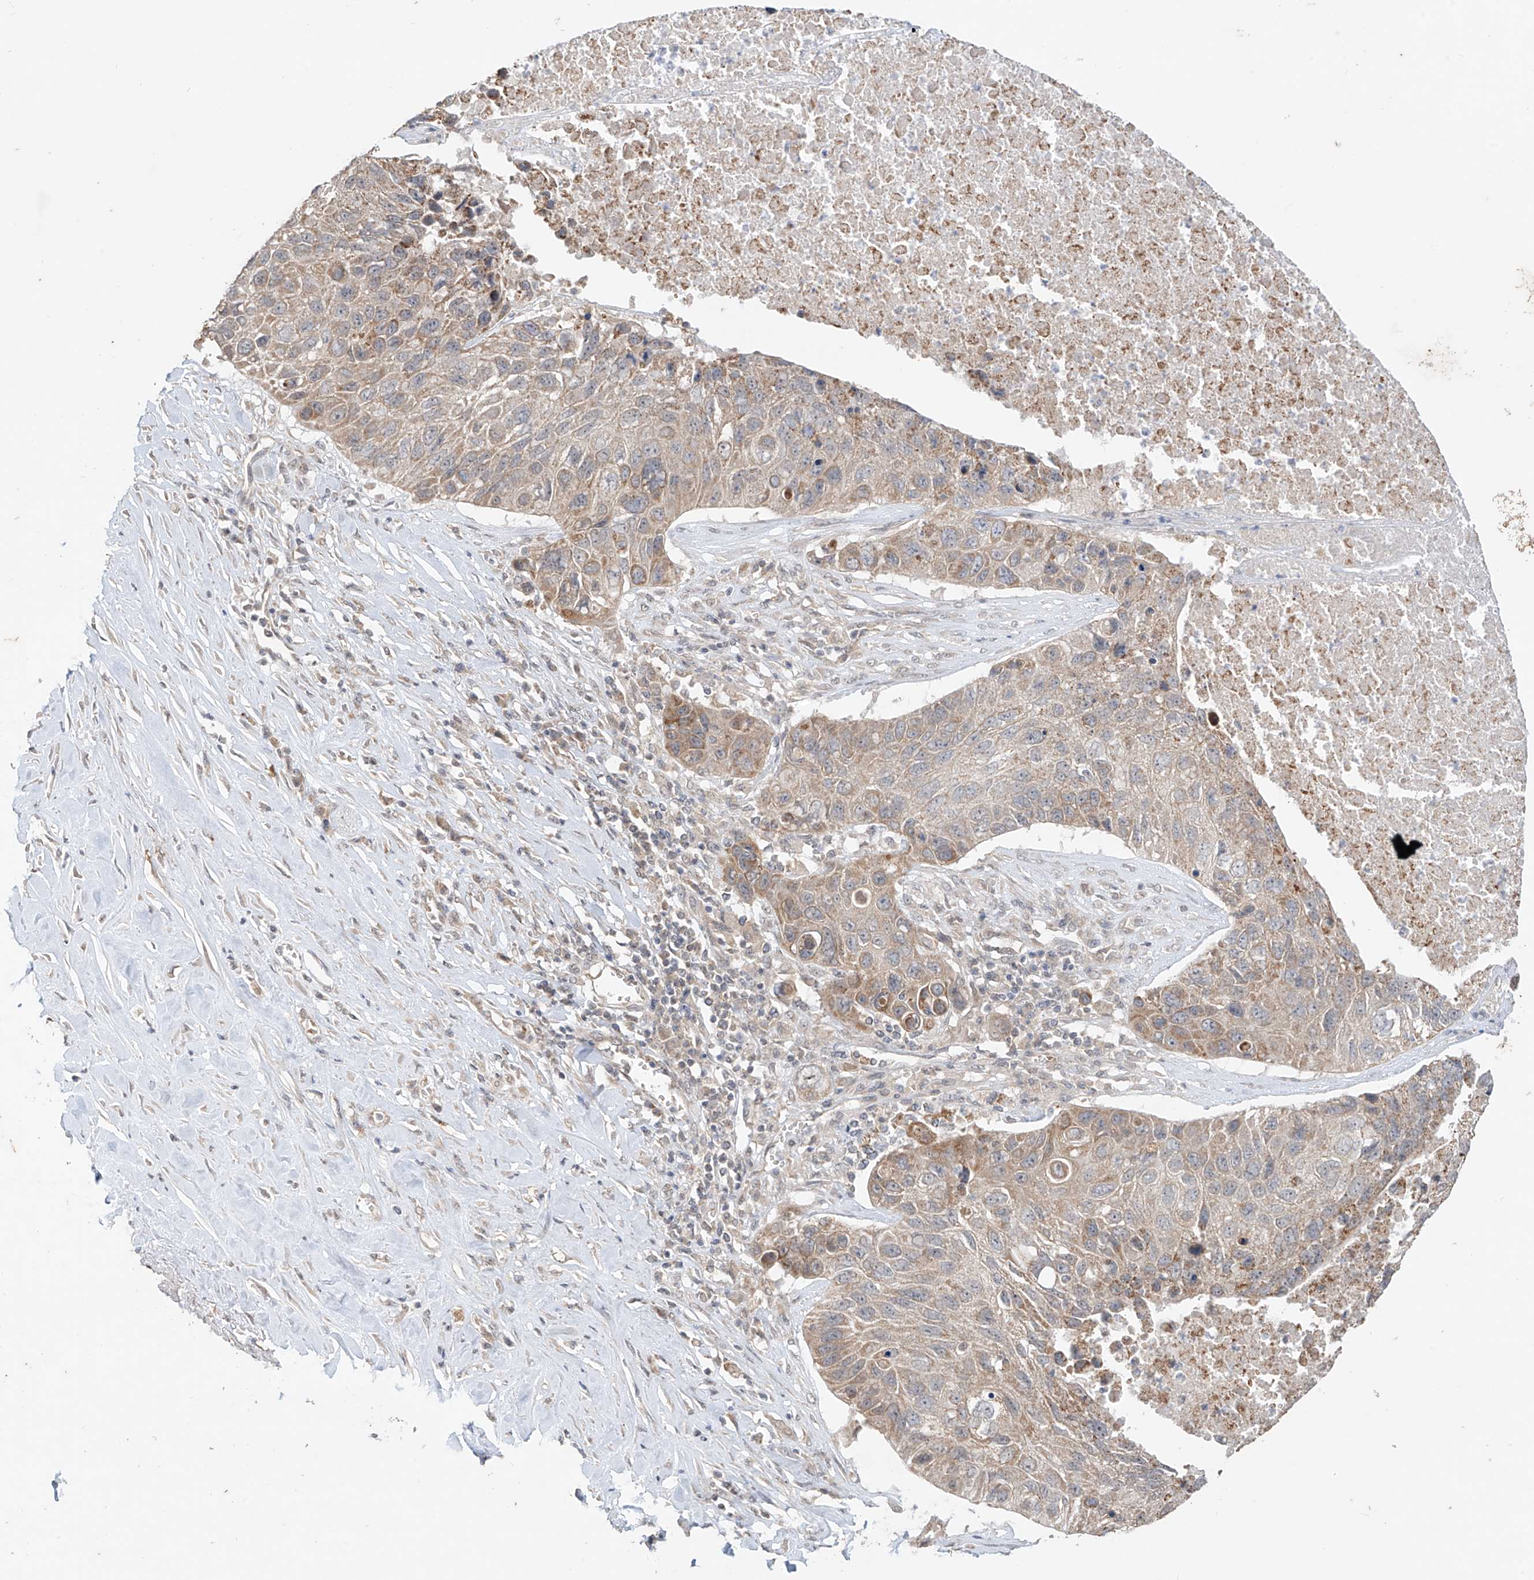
{"staining": {"intensity": "weak", "quantity": "25%-75%", "location": "cytoplasmic/membranous"}, "tissue": "lung cancer", "cell_type": "Tumor cells", "image_type": "cancer", "snomed": [{"axis": "morphology", "description": "Squamous cell carcinoma, NOS"}, {"axis": "topography", "description": "Lung"}], "caption": "Protein analysis of lung cancer tissue exhibits weak cytoplasmic/membranous expression in about 25%-75% of tumor cells. (IHC, brightfield microscopy, high magnification).", "gene": "MTUS2", "patient": {"sex": "male", "age": 61}}